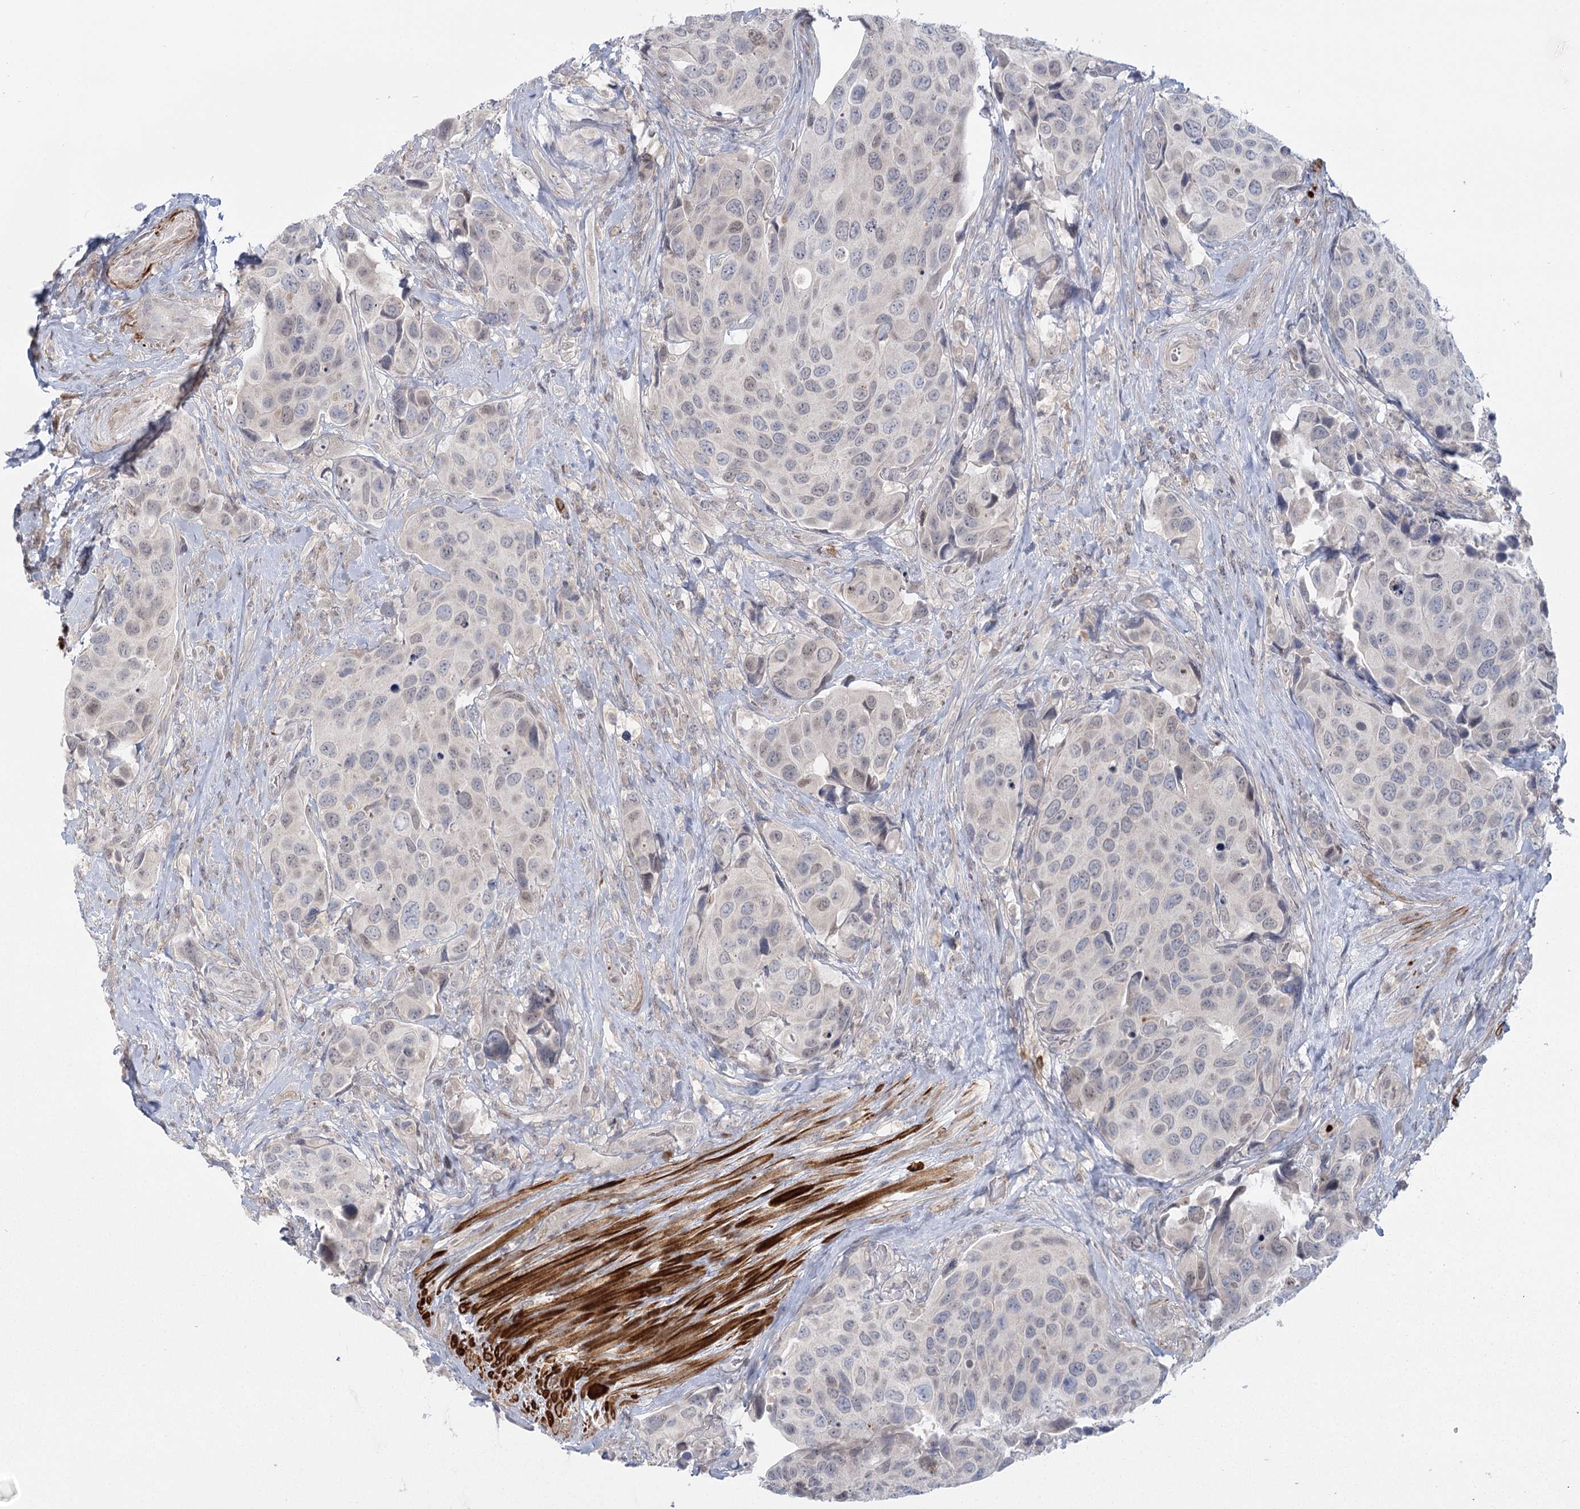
{"staining": {"intensity": "weak", "quantity": "<25%", "location": "nuclear"}, "tissue": "urothelial cancer", "cell_type": "Tumor cells", "image_type": "cancer", "snomed": [{"axis": "morphology", "description": "Urothelial carcinoma, High grade"}, {"axis": "topography", "description": "Urinary bladder"}], "caption": "Human urothelial carcinoma (high-grade) stained for a protein using IHC exhibits no positivity in tumor cells.", "gene": "USP11", "patient": {"sex": "male", "age": 74}}